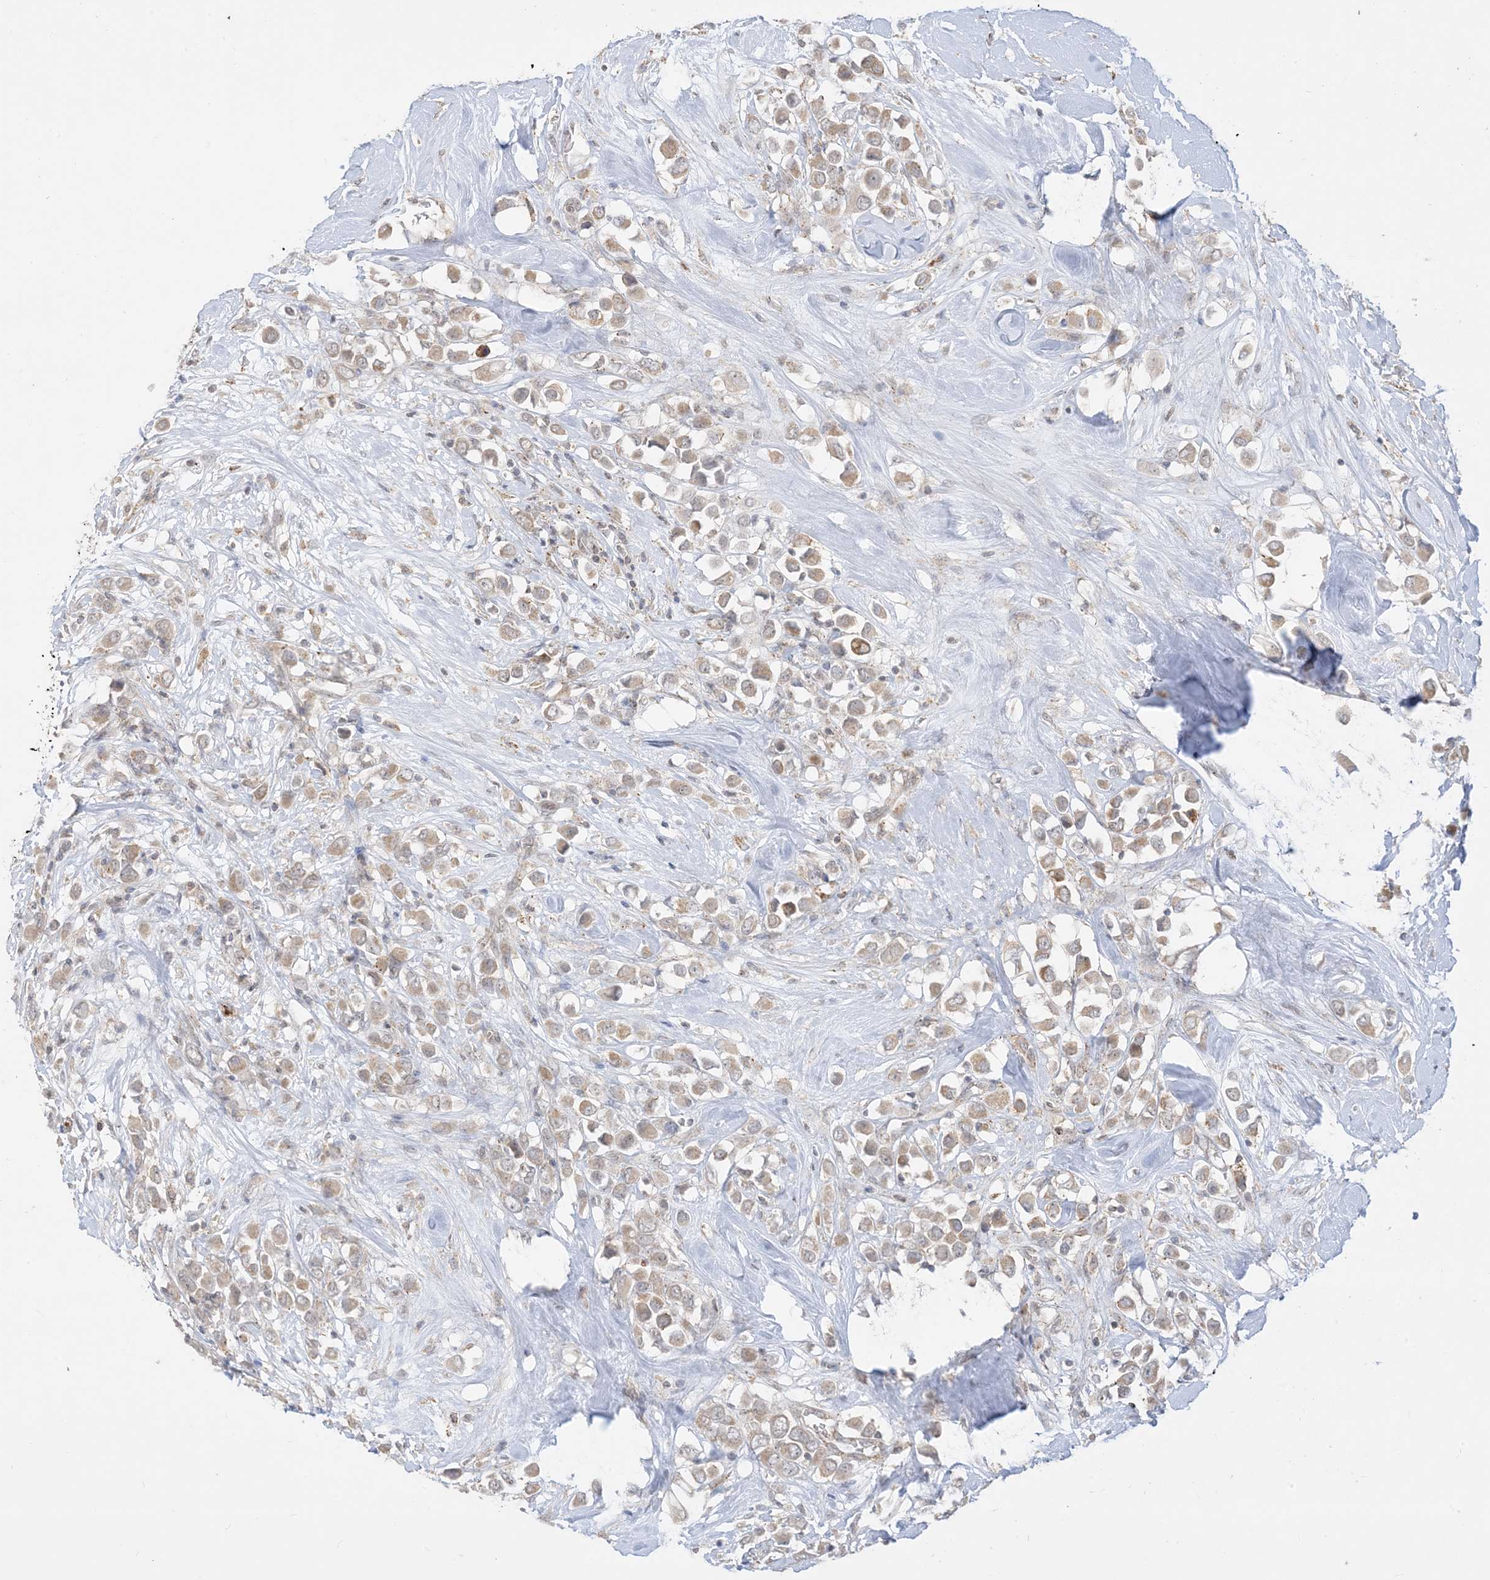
{"staining": {"intensity": "moderate", "quantity": ">75%", "location": "cytoplasmic/membranous"}, "tissue": "breast cancer", "cell_type": "Tumor cells", "image_type": "cancer", "snomed": [{"axis": "morphology", "description": "Duct carcinoma"}, {"axis": "topography", "description": "Breast"}], "caption": "Protein staining reveals moderate cytoplasmic/membranous expression in approximately >75% of tumor cells in intraductal carcinoma (breast).", "gene": "KANSL3", "patient": {"sex": "female", "age": 61}}